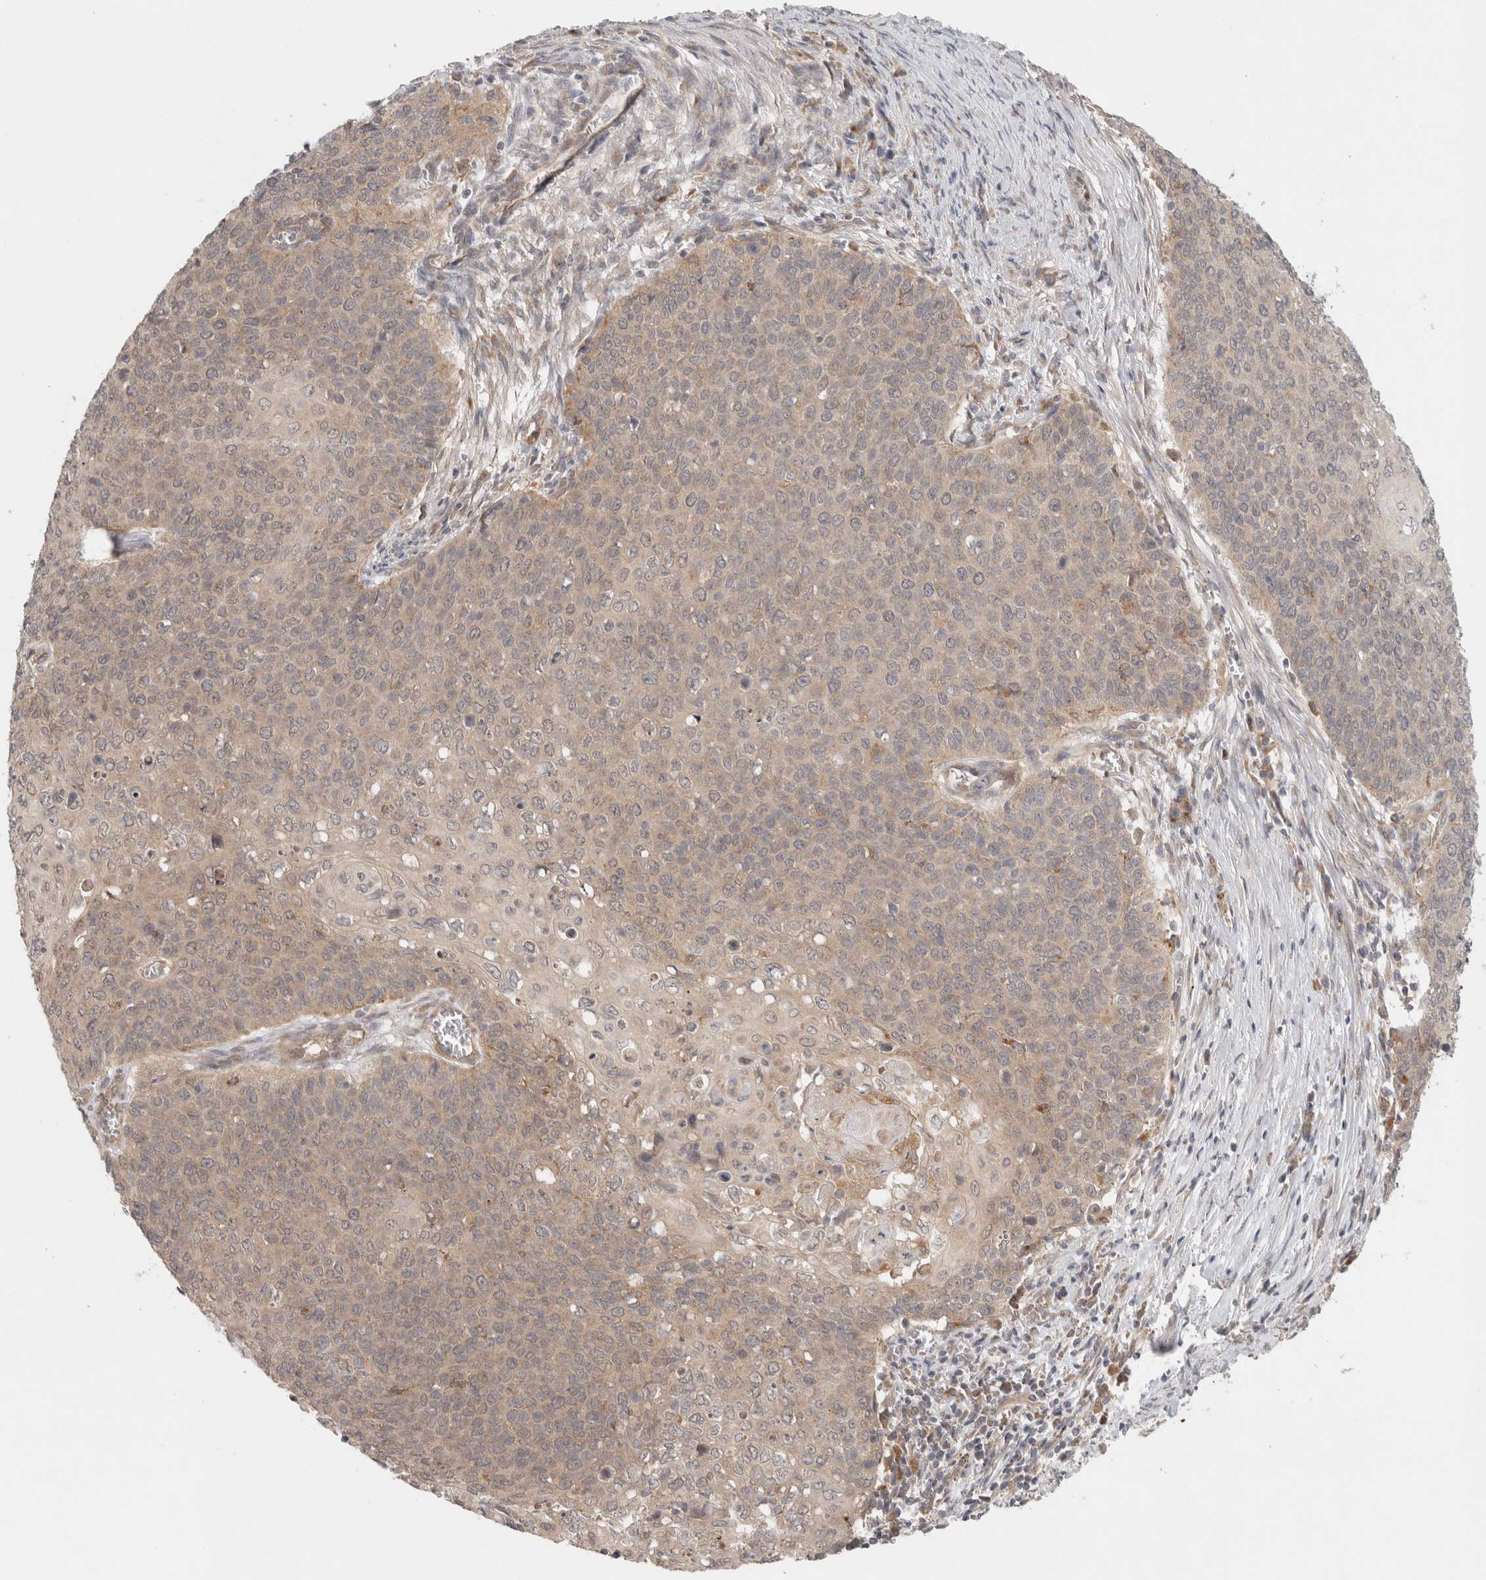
{"staining": {"intensity": "weak", "quantity": ">75%", "location": "cytoplasmic/membranous"}, "tissue": "cervical cancer", "cell_type": "Tumor cells", "image_type": "cancer", "snomed": [{"axis": "morphology", "description": "Squamous cell carcinoma, NOS"}, {"axis": "topography", "description": "Cervix"}], "caption": "Cervical cancer stained for a protein (brown) exhibits weak cytoplasmic/membranous positive expression in approximately >75% of tumor cells.", "gene": "SGK1", "patient": {"sex": "female", "age": 39}}